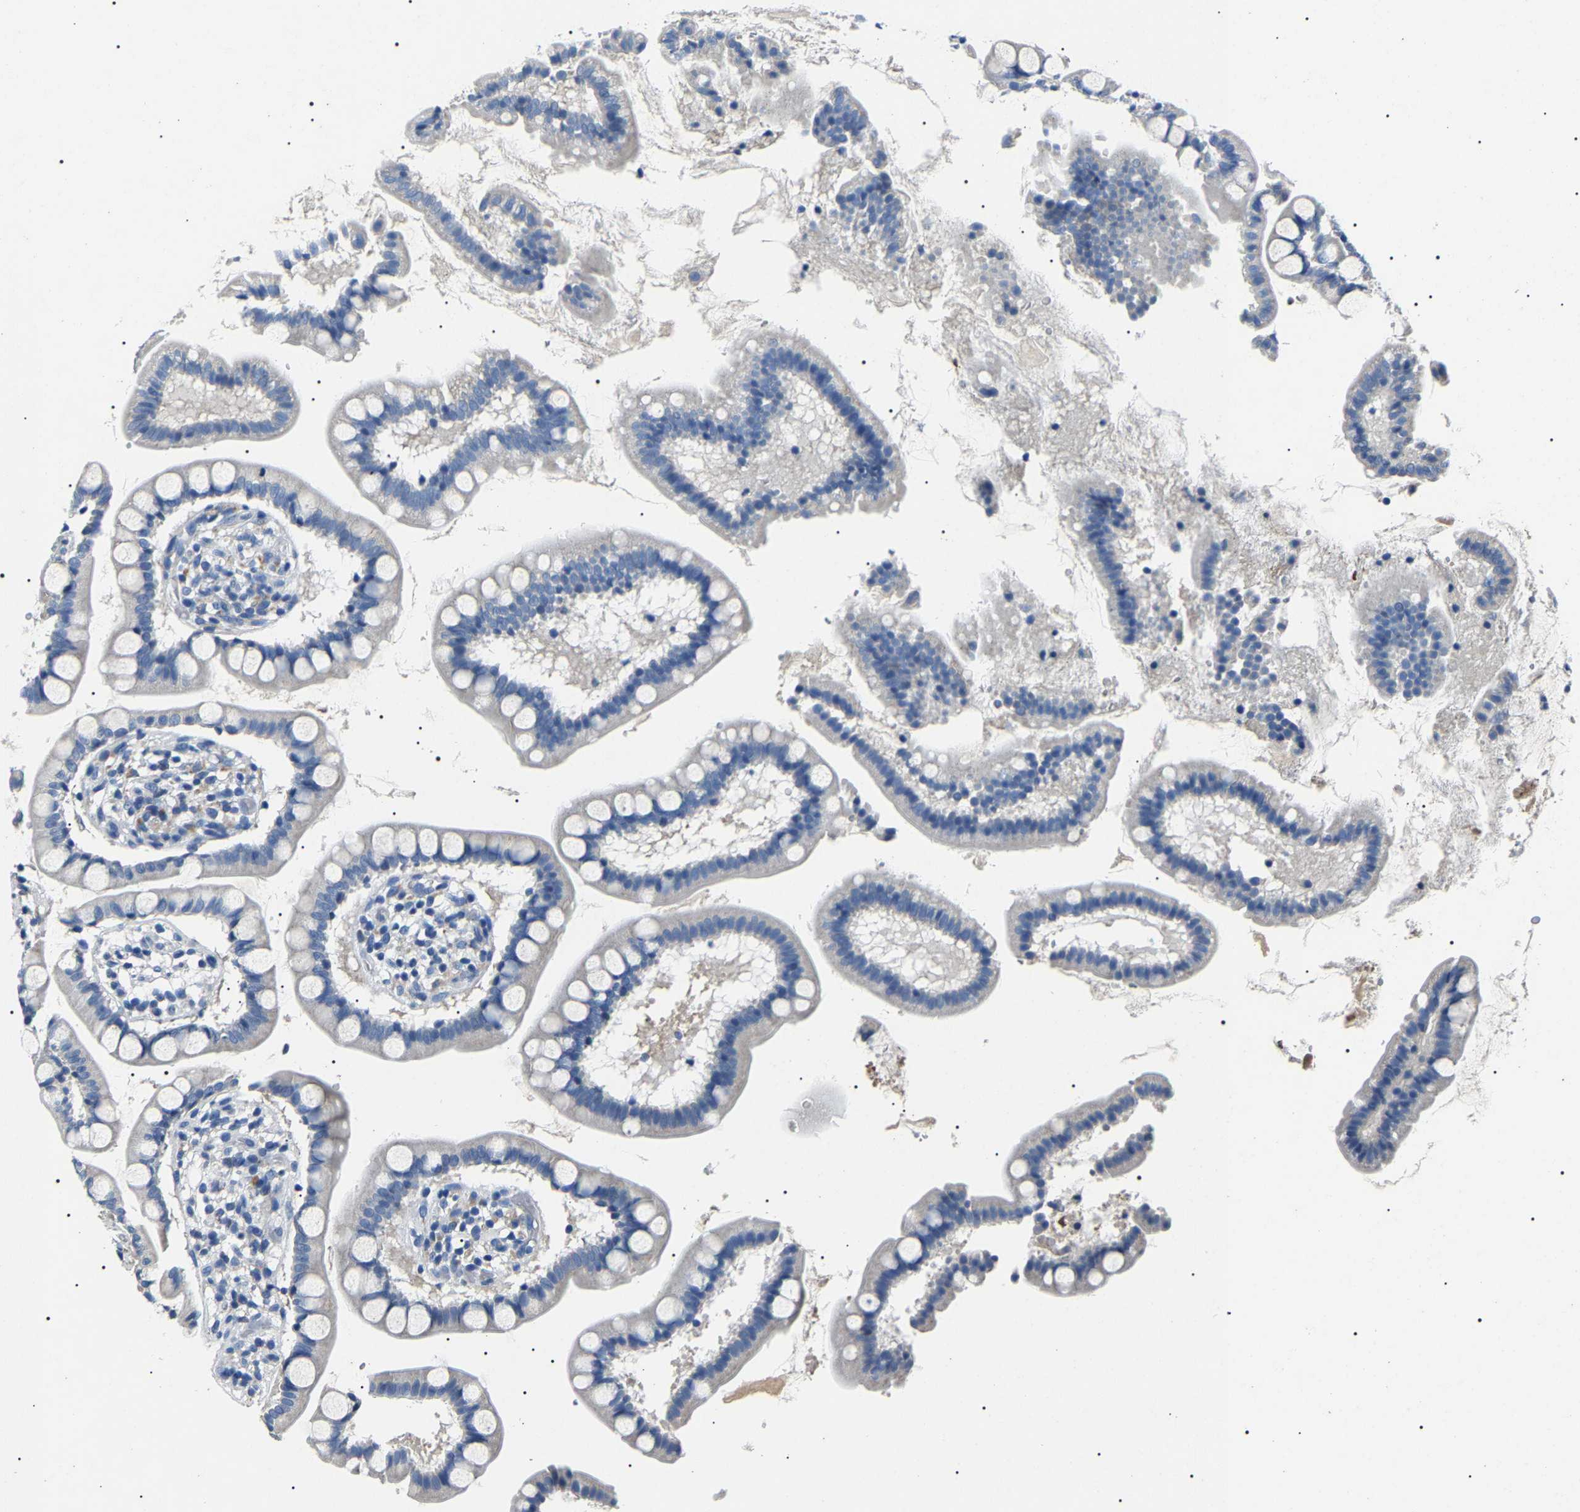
{"staining": {"intensity": "negative", "quantity": "none", "location": "none"}, "tissue": "small intestine", "cell_type": "Glandular cells", "image_type": "normal", "snomed": [{"axis": "morphology", "description": "Normal tissue, NOS"}, {"axis": "topography", "description": "Small intestine"}], "caption": "IHC of benign small intestine displays no staining in glandular cells.", "gene": "KLK15", "patient": {"sex": "female", "age": 84}}